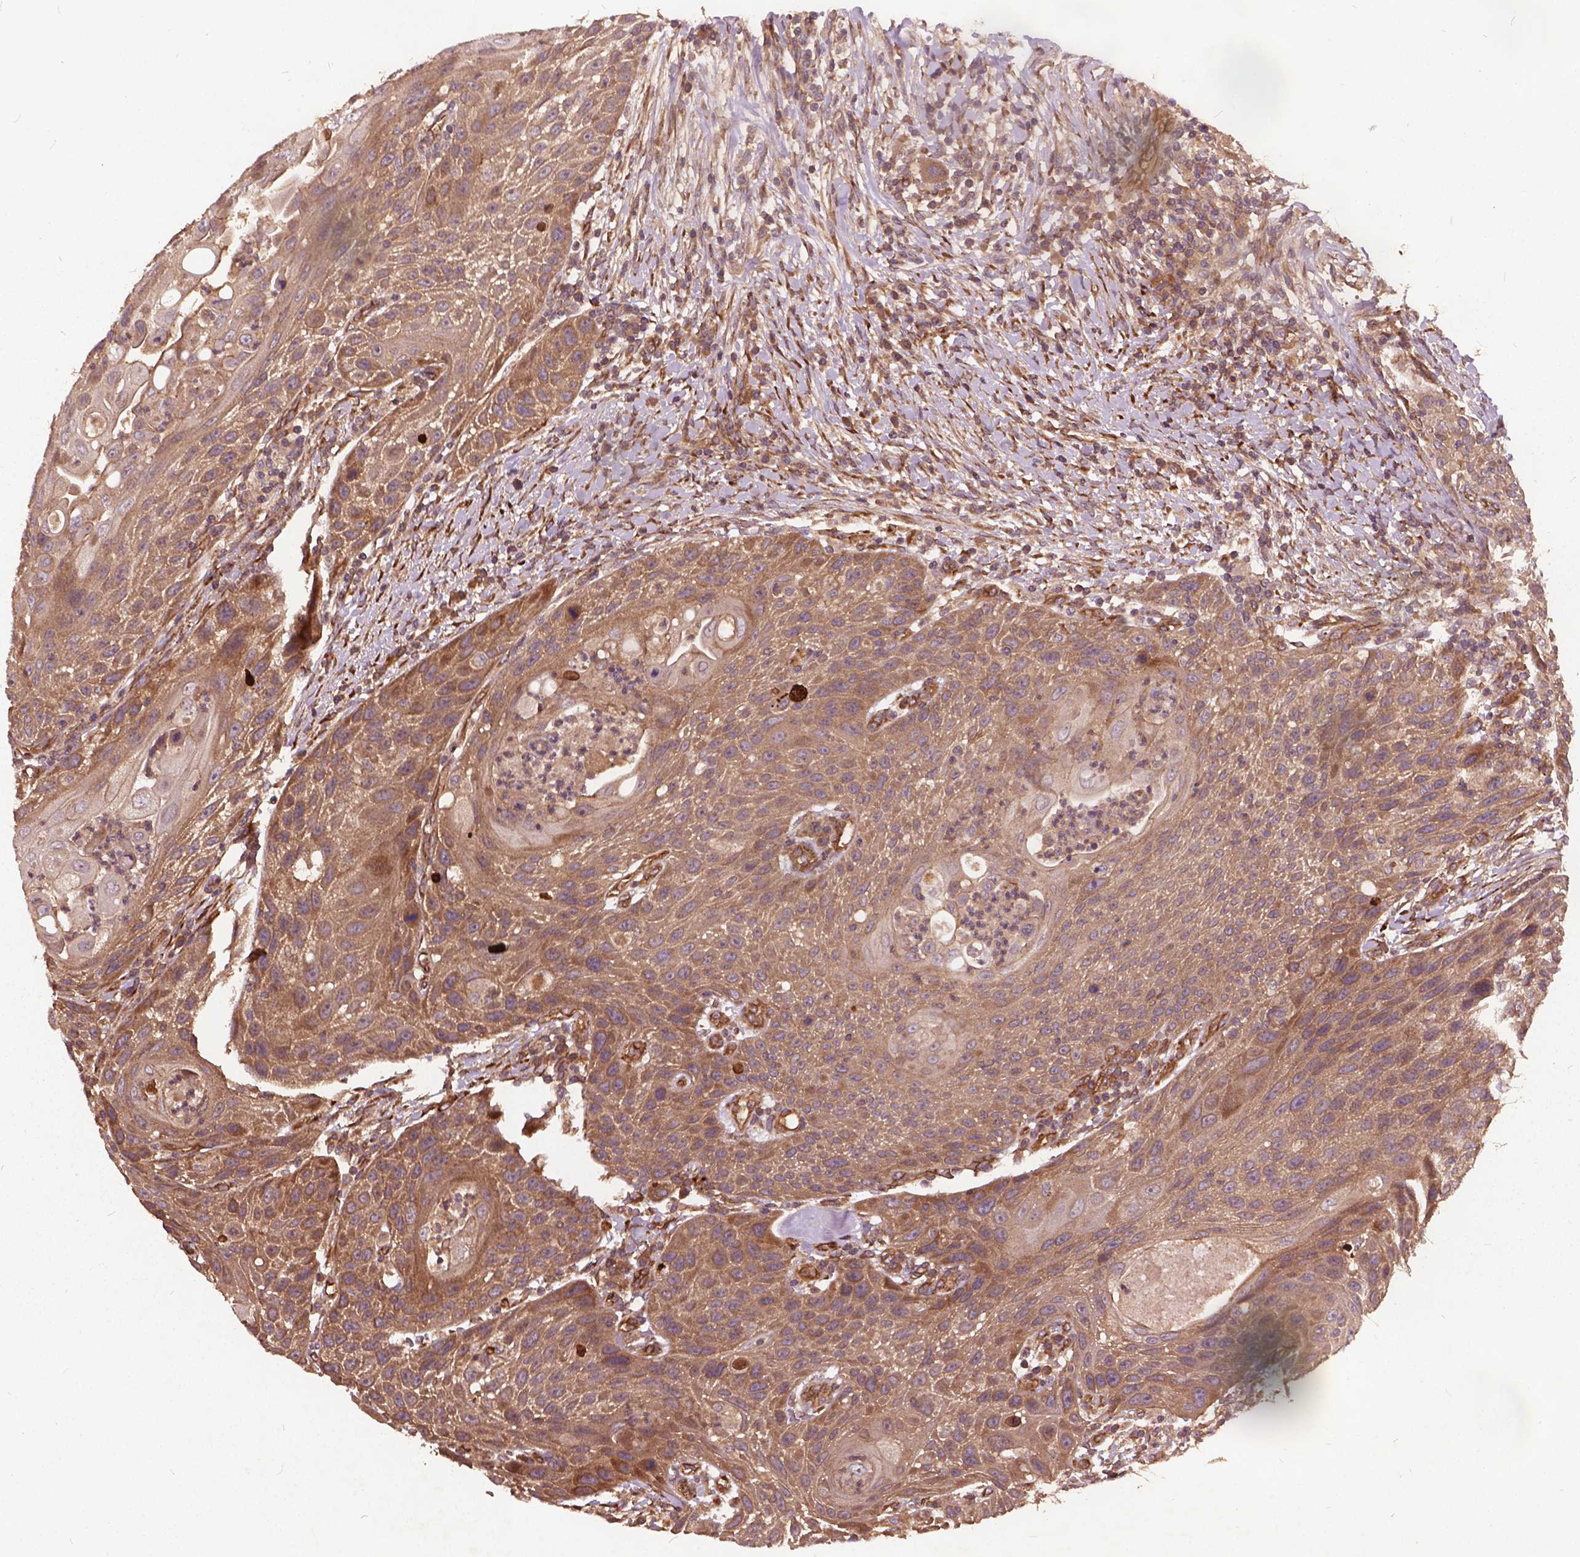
{"staining": {"intensity": "moderate", "quantity": ">75%", "location": "cytoplasmic/membranous"}, "tissue": "head and neck cancer", "cell_type": "Tumor cells", "image_type": "cancer", "snomed": [{"axis": "morphology", "description": "Squamous cell carcinoma, NOS"}, {"axis": "topography", "description": "Head-Neck"}], "caption": "A brown stain shows moderate cytoplasmic/membranous positivity of a protein in human squamous cell carcinoma (head and neck) tumor cells. (Brightfield microscopy of DAB IHC at high magnification).", "gene": "UBXN2A", "patient": {"sex": "male", "age": 69}}